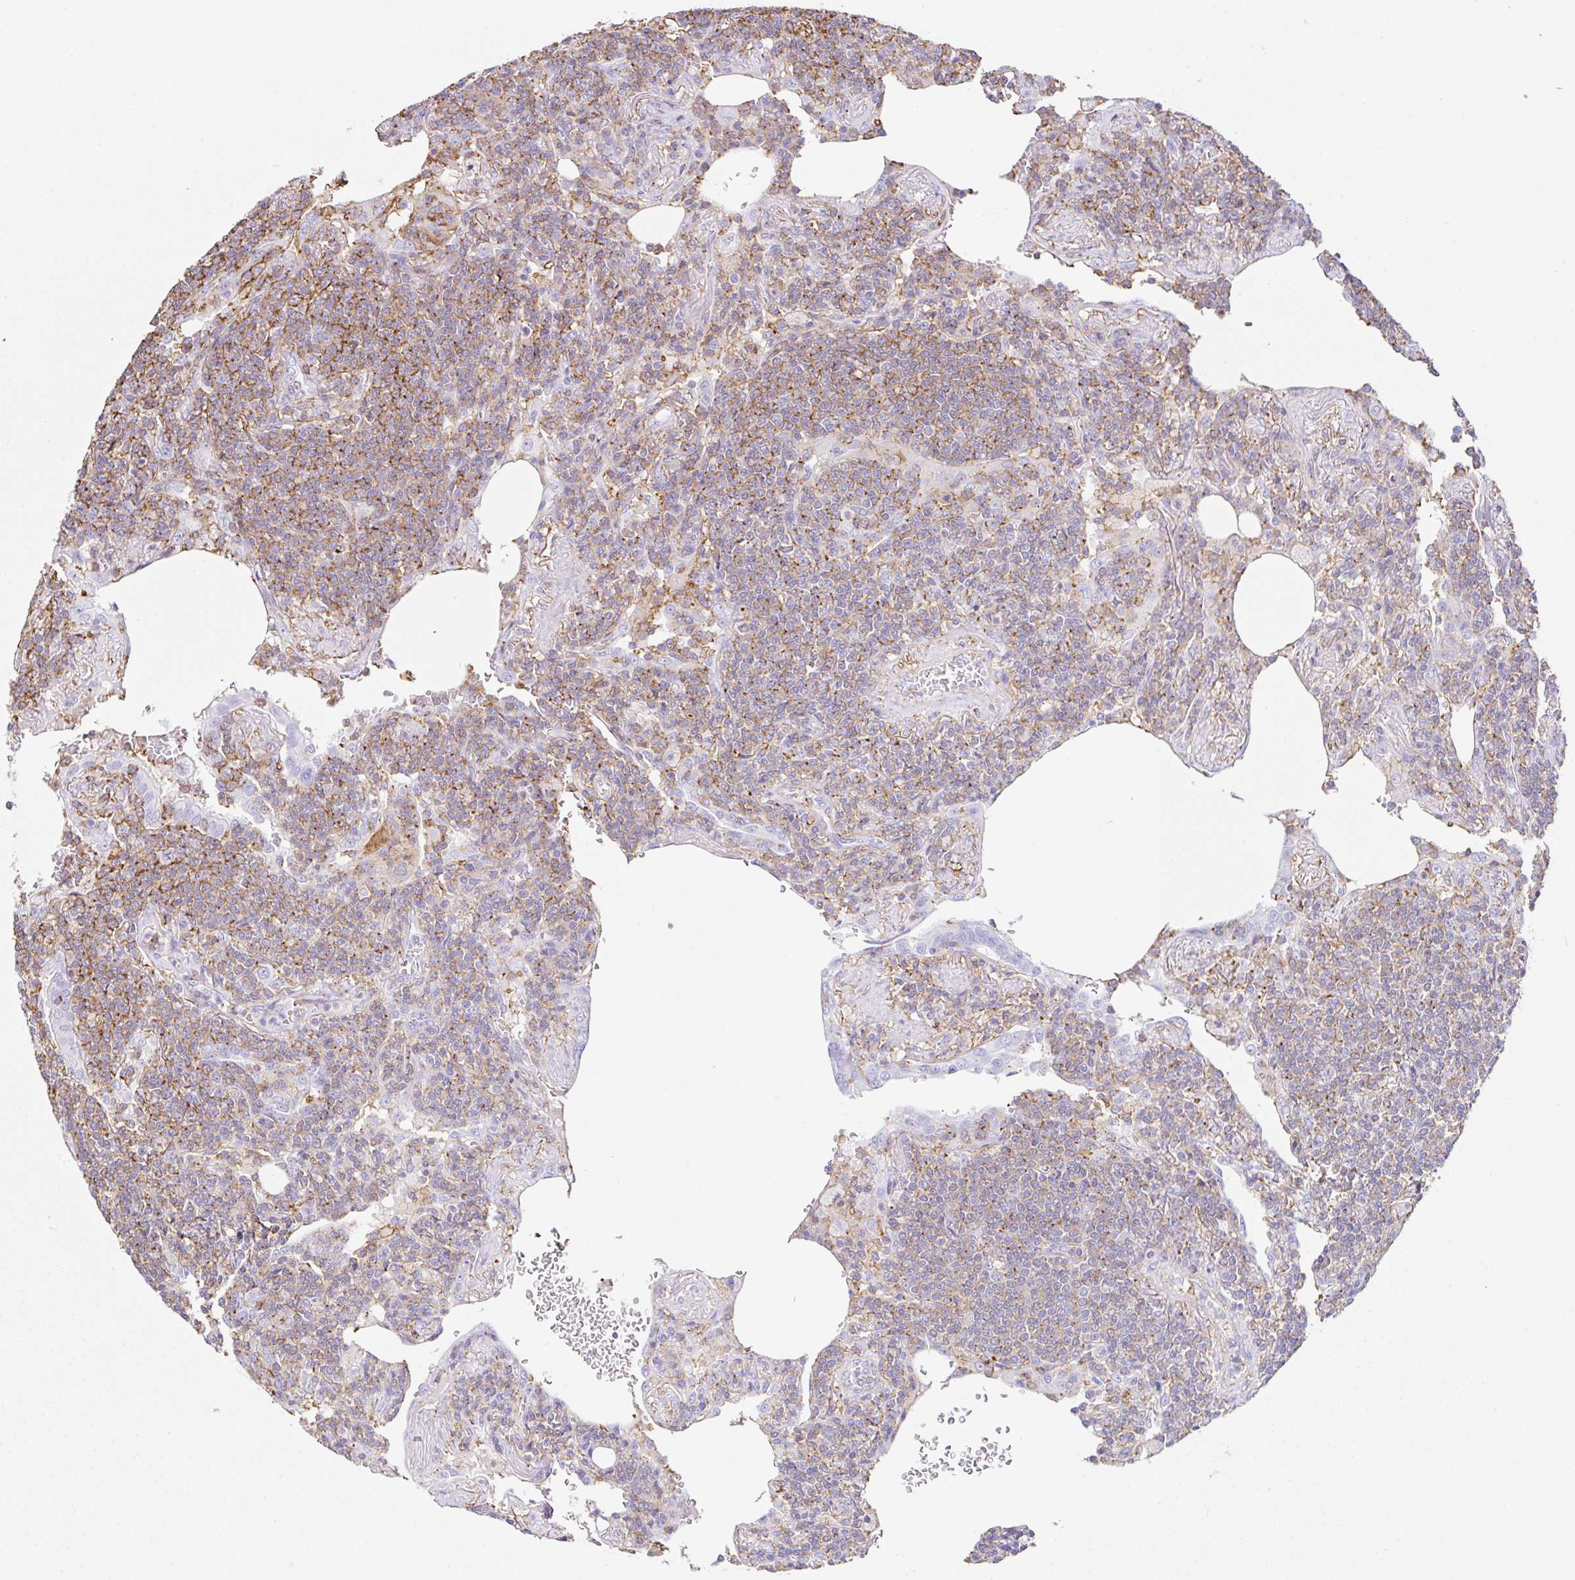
{"staining": {"intensity": "moderate", "quantity": "25%-75%", "location": "cytoplasmic/membranous"}, "tissue": "lymphoma", "cell_type": "Tumor cells", "image_type": "cancer", "snomed": [{"axis": "morphology", "description": "Malignant lymphoma, non-Hodgkin's type, Low grade"}, {"axis": "topography", "description": "Lung"}], "caption": "A histopathology image of lymphoma stained for a protein demonstrates moderate cytoplasmic/membranous brown staining in tumor cells.", "gene": "MTTP", "patient": {"sex": "female", "age": 71}}